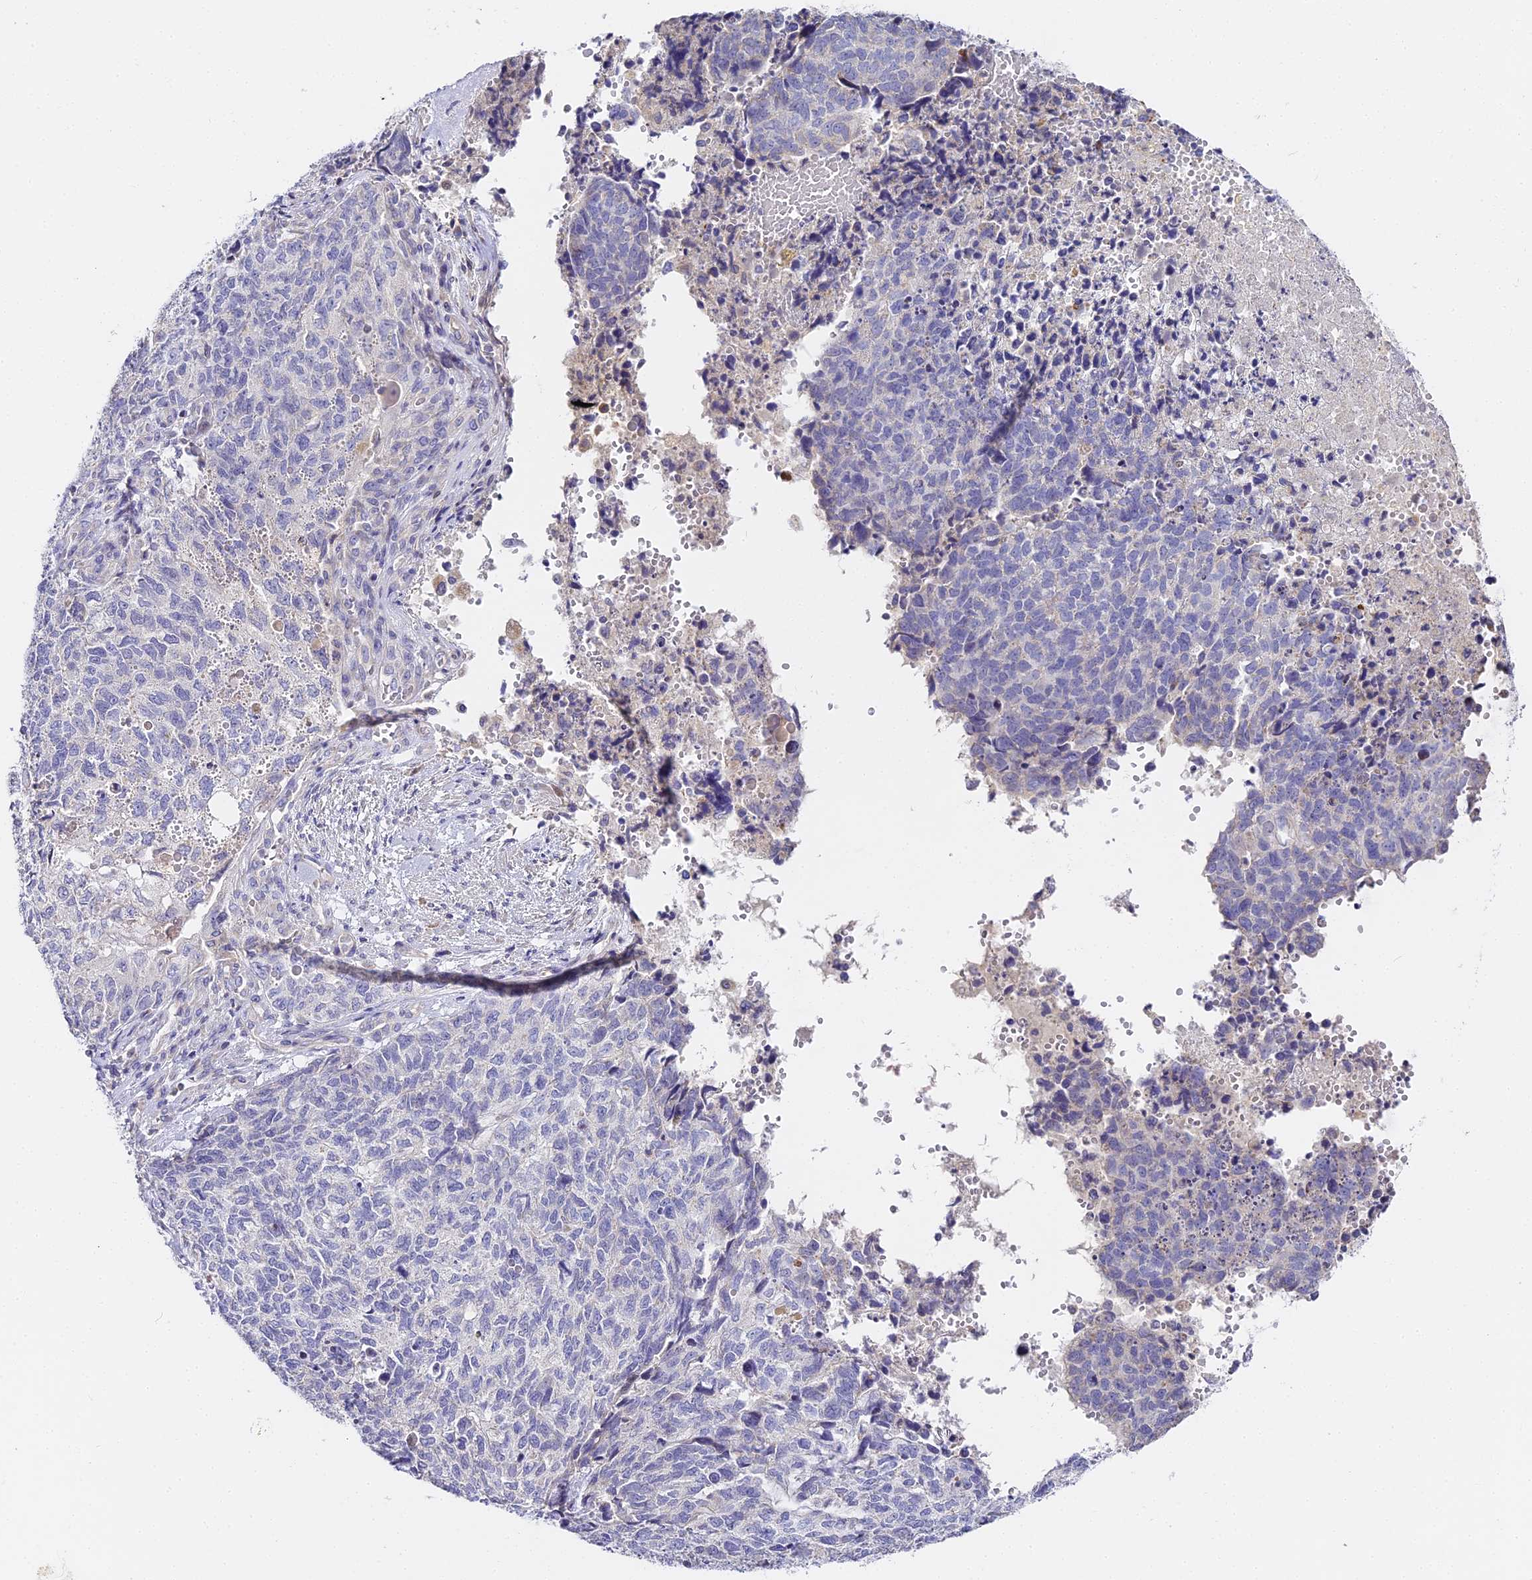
{"staining": {"intensity": "negative", "quantity": "none", "location": "none"}, "tissue": "cervical cancer", "cell_type": "Tumor cells", "image_type": "cancer", "snomed": [{"axis": "morphology", "description": "Squamous cell carcinoma, NOS"}, {"axis": "topography", "description": "Cervix"}], "caption": "Squamous cell carcinoma (cervical) was stained to show a protein in brown. There is no significant expression in tumor cells. (DAB immunohistochemistry, high magnification).", "gene": "SERP1", "patient": {"sex": "female", "age": 63}}